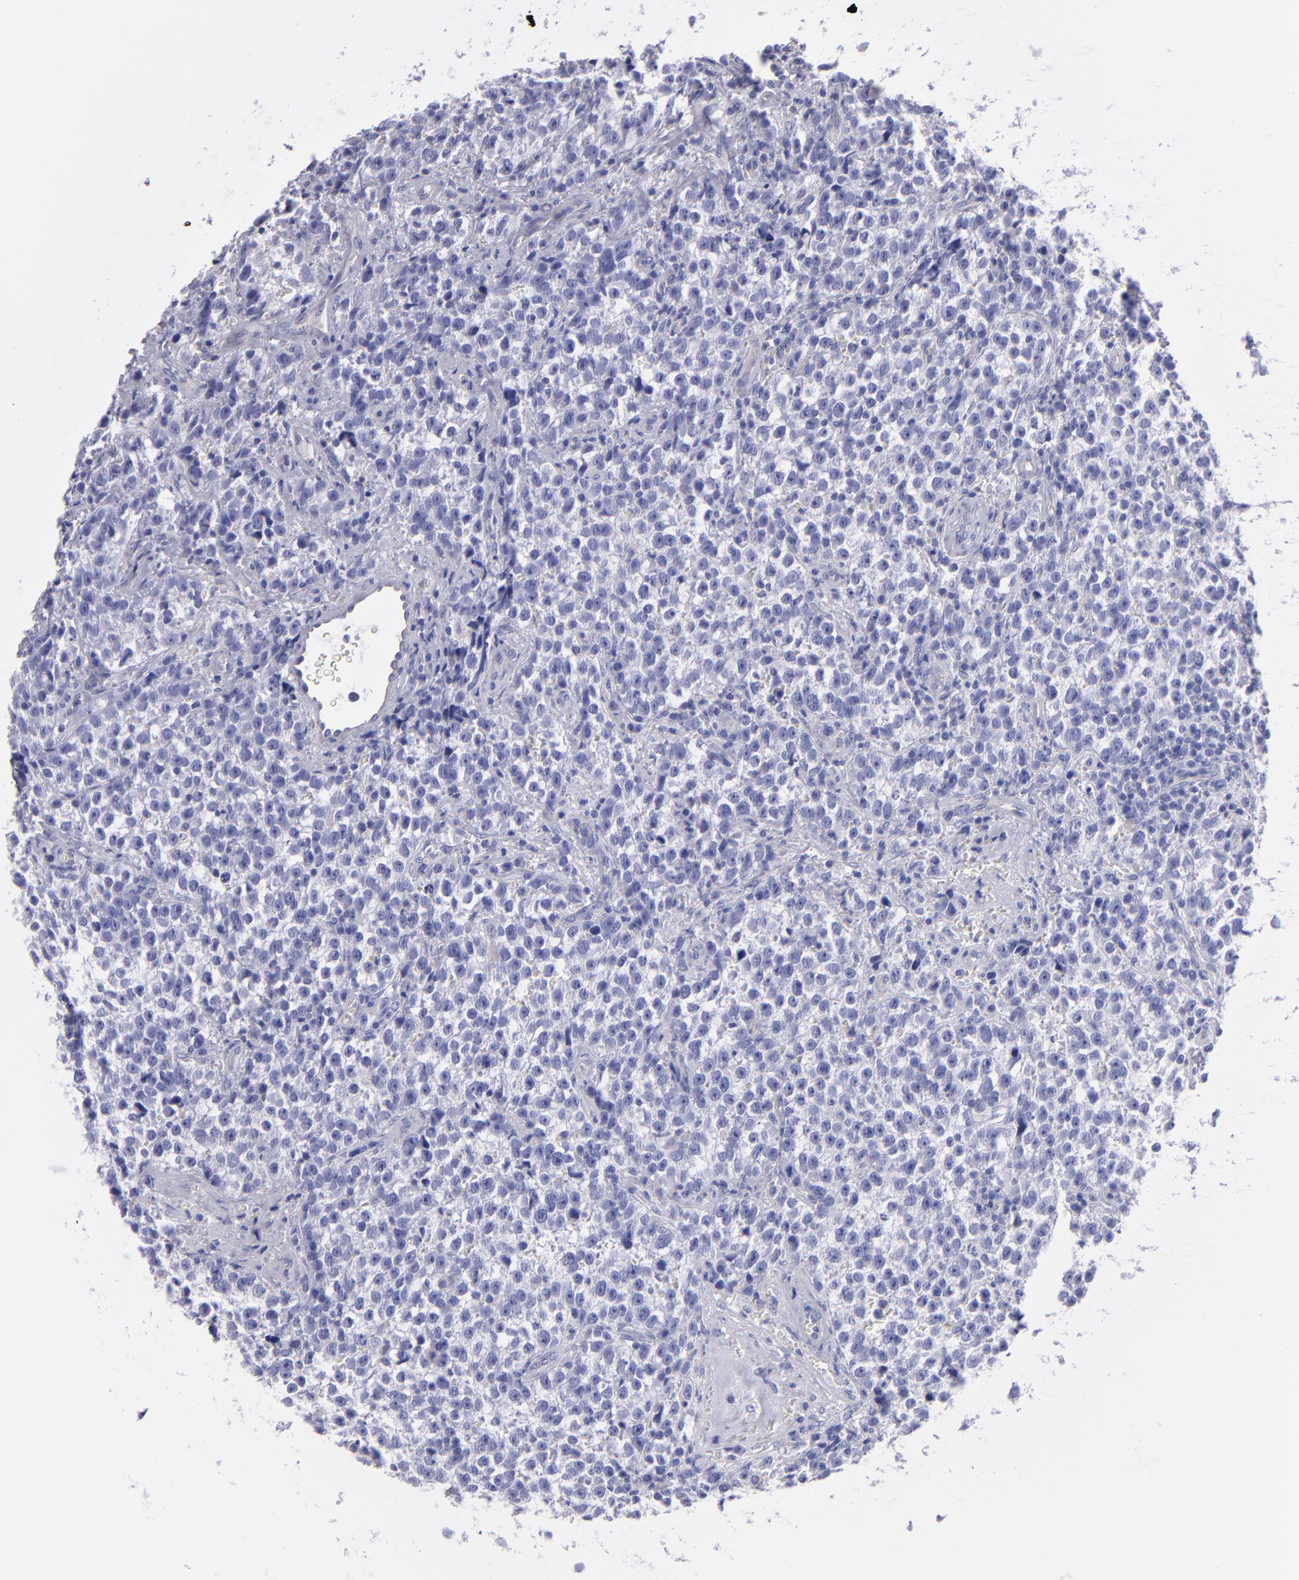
{"staining": {"intensity": "negative", "quantity": "none", "location": "none"}, "tissue": "testis cancer", "cell_type": "Tumor cells", "image_type": "cancer", "snomed": [{"axis": "morphology", "description": "Seminoma, NOS"}, {"axis": "topography", "description": "Testis"}], "caption": "This is an immunohistochemistry histopathology image of testis seminoma. There is no staining in tumor cells.", "gene": "TG", "patient": {"sex": "male", "age": 38}}